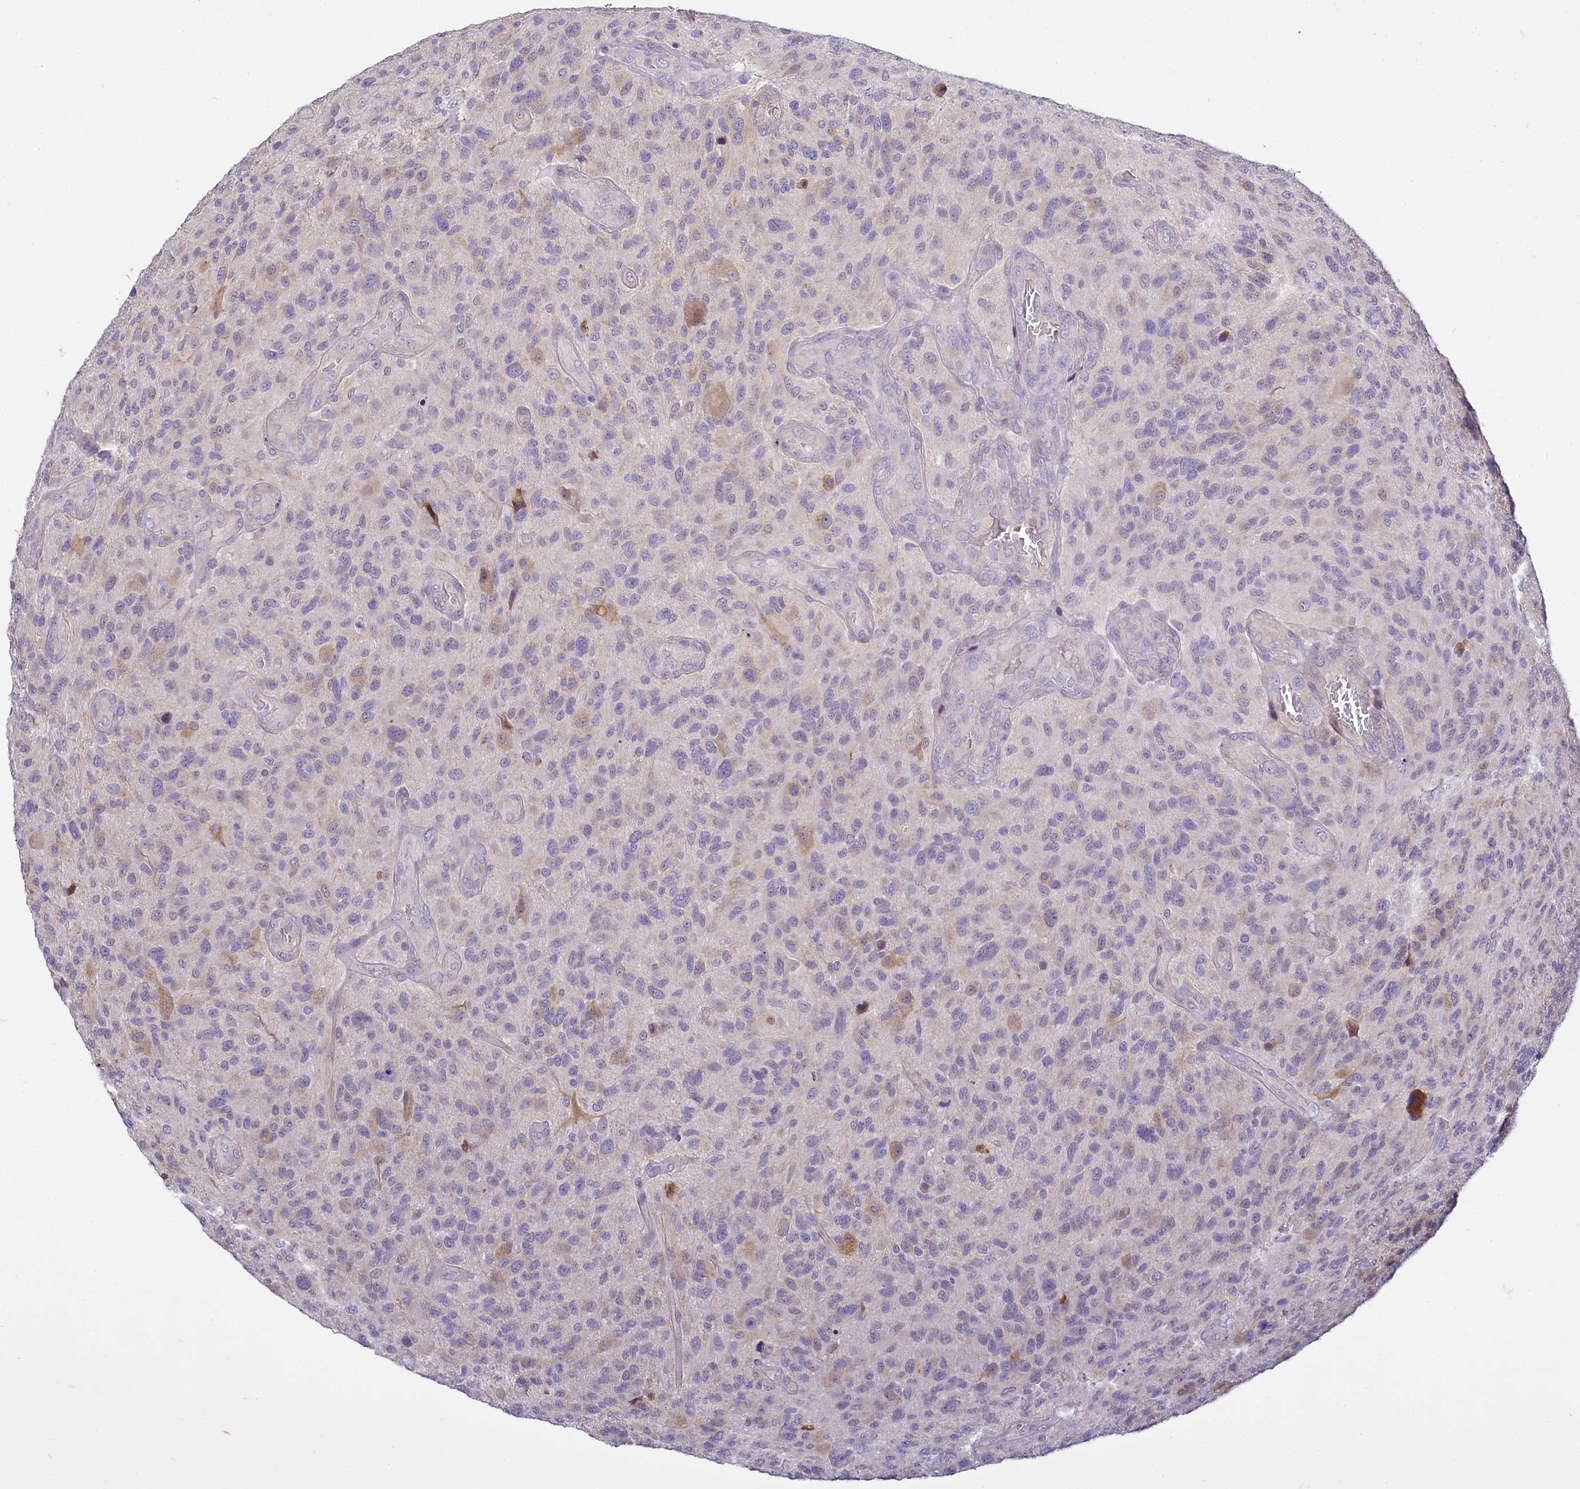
{"staining": {"intensity": "negative", "quantity": "none", "location": "none"}, "tissue": "glioma", "cell_type": "Tumor cells", "image_type": "cancer", "snomed": [{"axis": "morphology", "description": "Glioma, malignant, High grade"}, {"axis": "topography", "description": "Brain"}], "caption": "Tumor cells show no significant staining in malignant glioma (high-grade). Brightfield microscopy of IHC stained with DAB (brown) and hematoxylin (blue), captured at high magnification.", "gene": "ZC3H12C", "patient": {"sex": "male", "age": 47}}